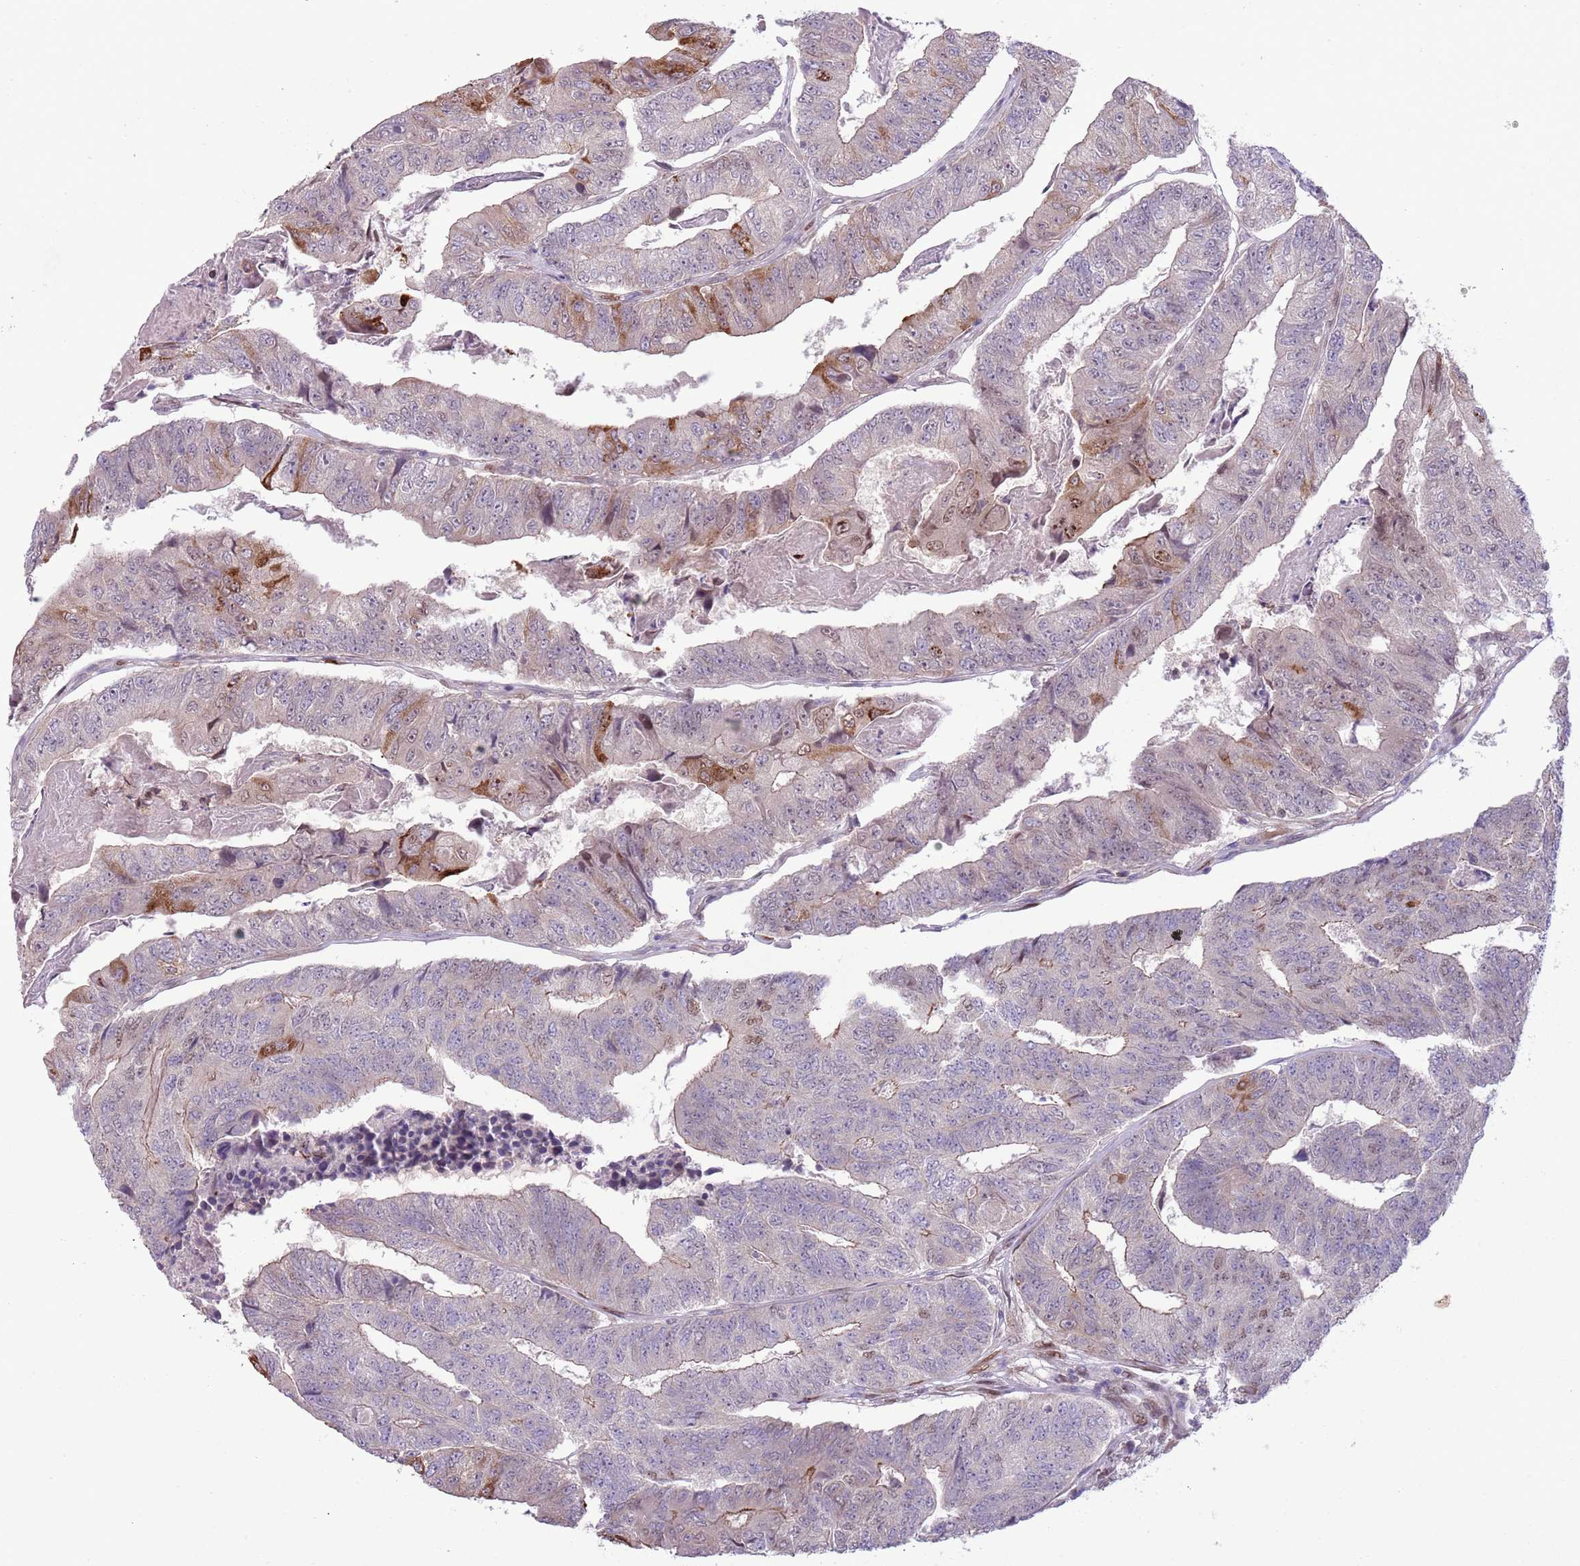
{"staining": {"intensity": "moderate", "quantity": "<25%", "location": "cytoplasmic/membranous,nuclear"}, "tissue": "colorectal cancer", "cell_type": "Tumor cells", "image_type": "cancer", "snomed": [{"axis": "morphology", "description": "Adenocarcinoma, NOS"}, {"axis": "topography", "description": "Colon"}], "caption": "About <25% of tumor cells in human colorectal cancer (adenocarcinoma) demonstrate moderate cytoplasmic/membranous and nuclear protein expression as visualized by brown immunohistochemical staining.", "gene": "CCND2", "patient": {"sex": "female", "age": 67}}